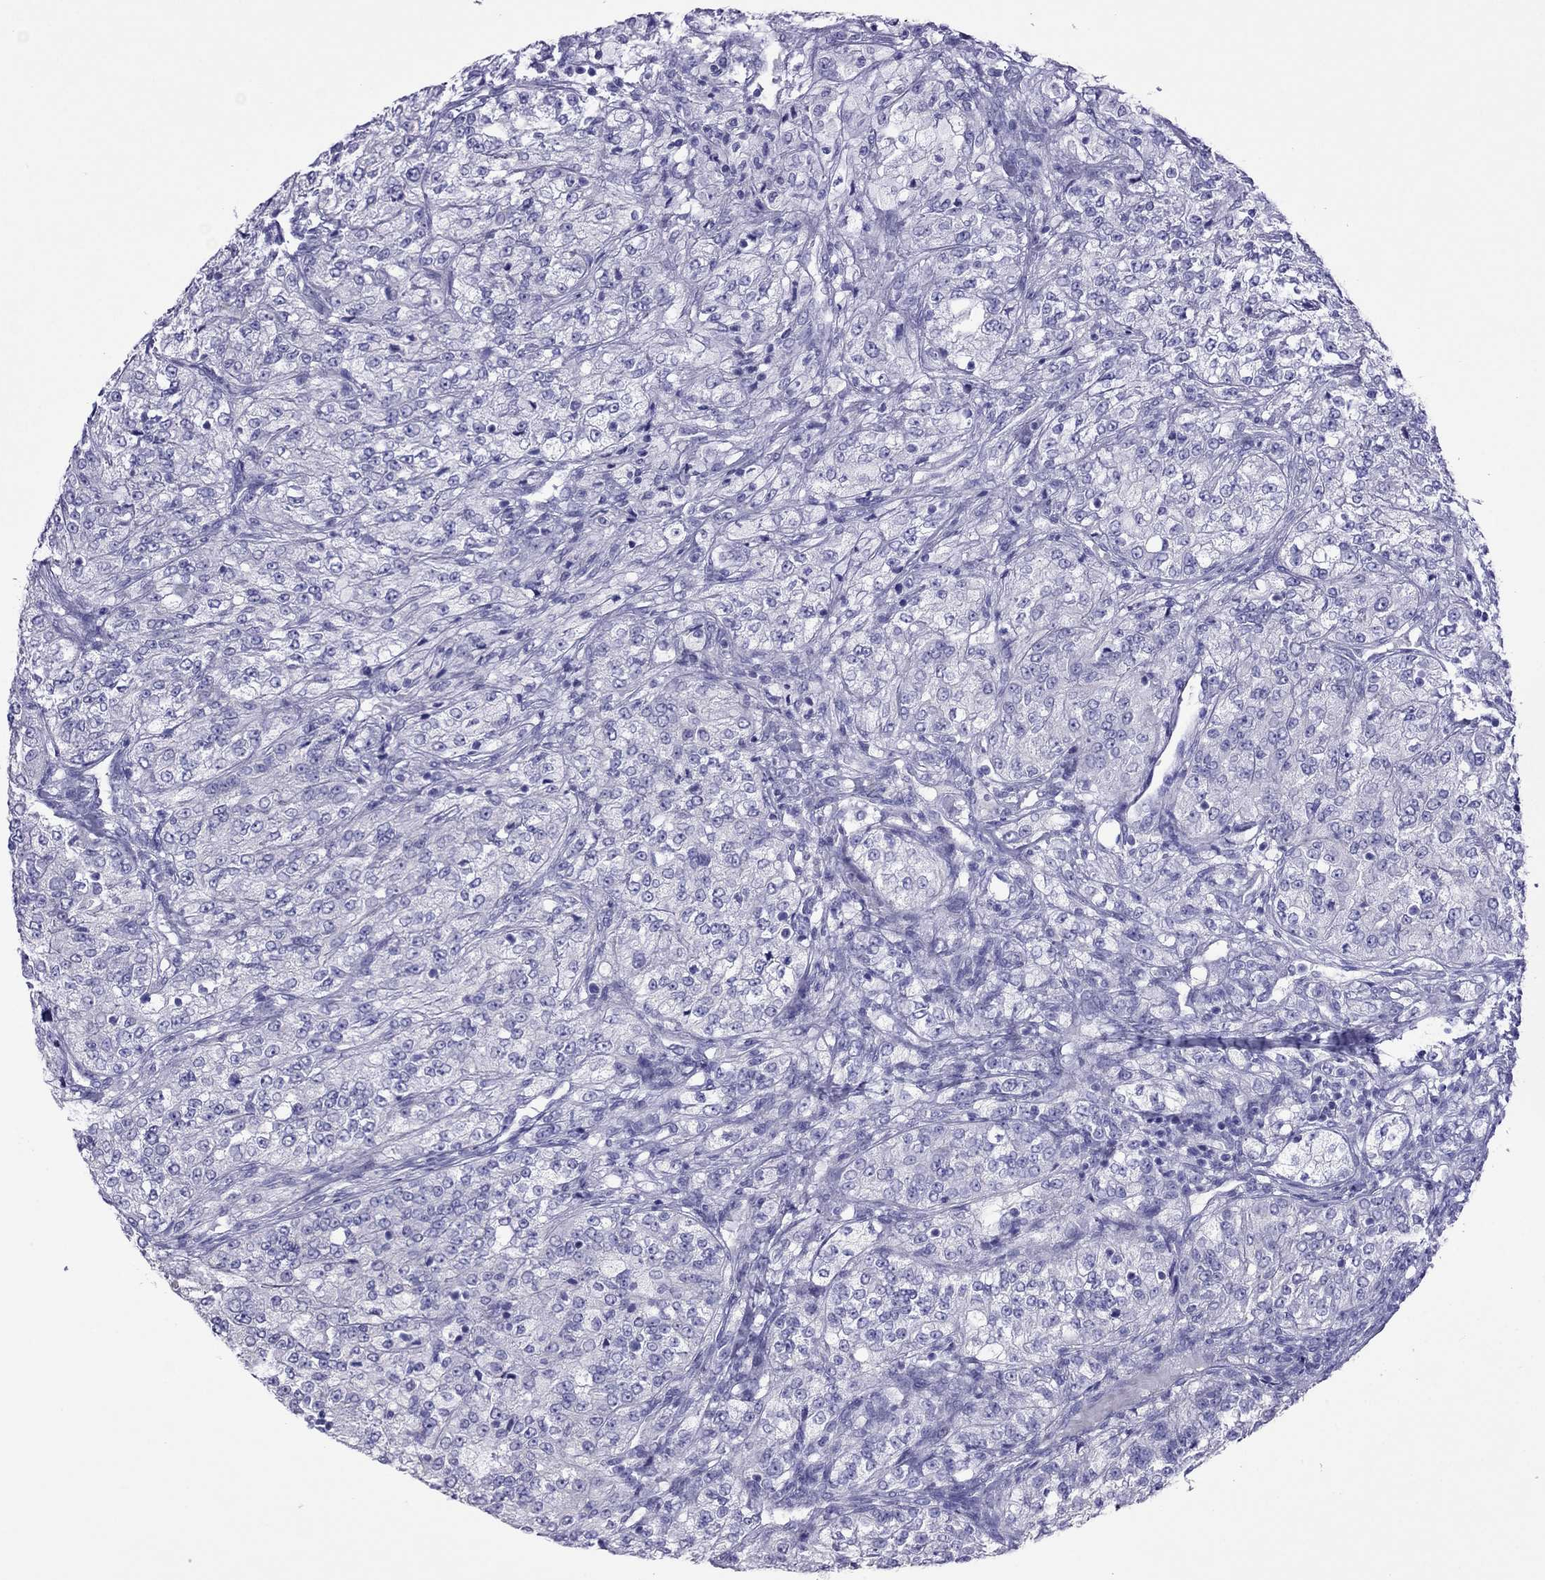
{"staining": {"intensity": "negative", "quantity": "none", "location": "none"}, "tissue": "renal cancer", "cell_type": "Tumor cells", "image_type": "cancer", "snomed": [{"axis": "morphology", "description": "Adenocarcinoma, NOS"}, {"axis": "topography", "description": "Kidney"}], "caption": "There is no significant positivity in tumor cells of renal adenocarcinoma.", "gene": "PCDHA6", "patient": {"sex": "female", "age": 63}}